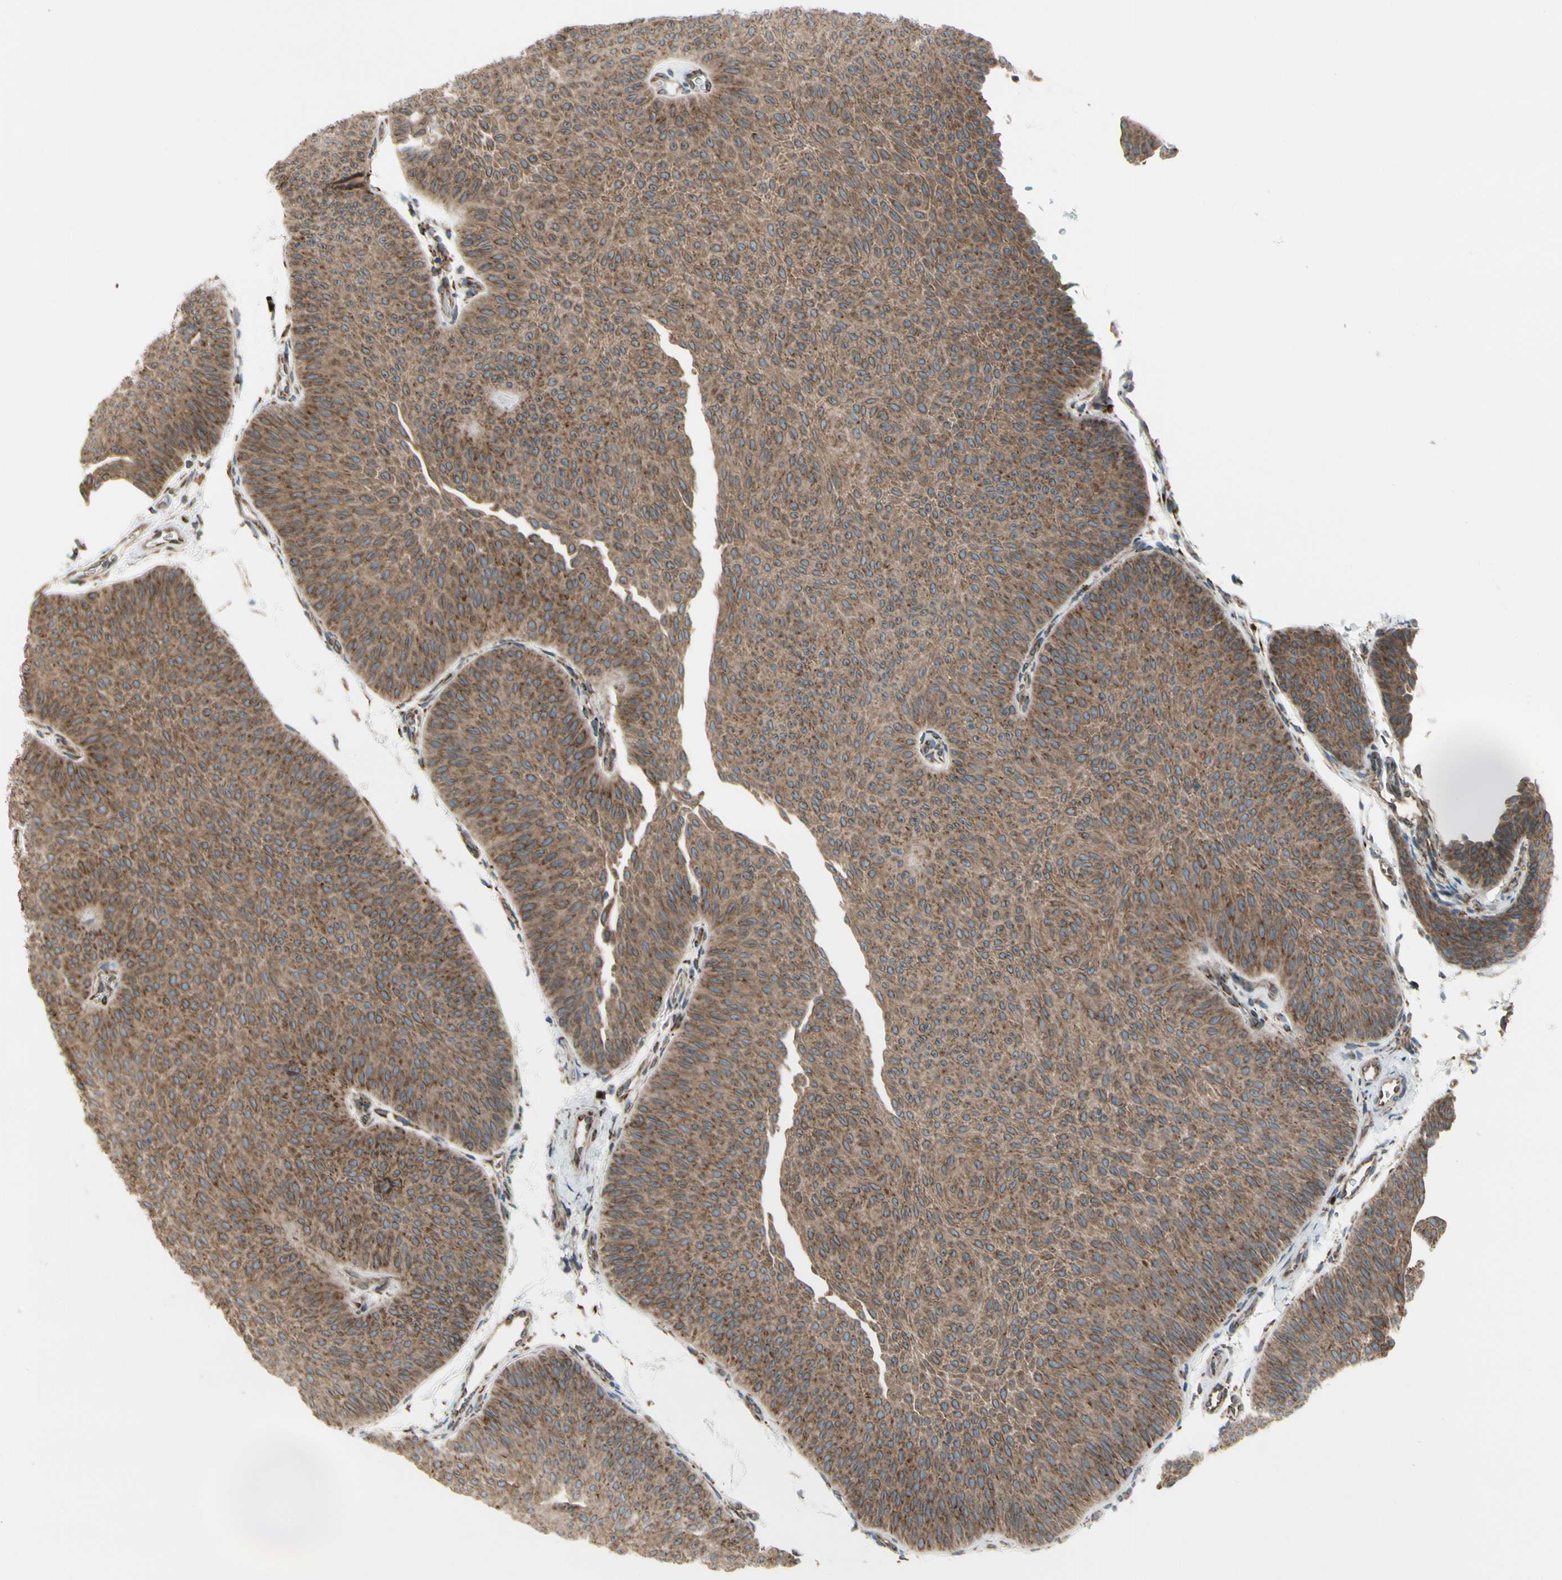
{"staining": {"intensity": "moderate", "quantity": ">75%", "location": "cytoplasmic/membranous"}, "tissue": "urothelial cancer", "cell_type": "Tumor cells", "image_type": "cancer", "snomed": [{"axis": "morphology", "description": "Urothelial carcinoma, Low grade"}, {"axis": "topography", "description": "Urinary bladder"}], "caption": "High-magnification brightfield microscopy of low-grade urothelial carcinoma stained with DAB (3,3'-diaminobenzidine) (brown) and counterstained with hematoxylin (blue). tumor cells exhibit moderate cytoplasmic/membranous positivity is present in approximately>75% of cells.", "gene": "FNDC3A", "patient": {"sex": "female", "age": 60}}